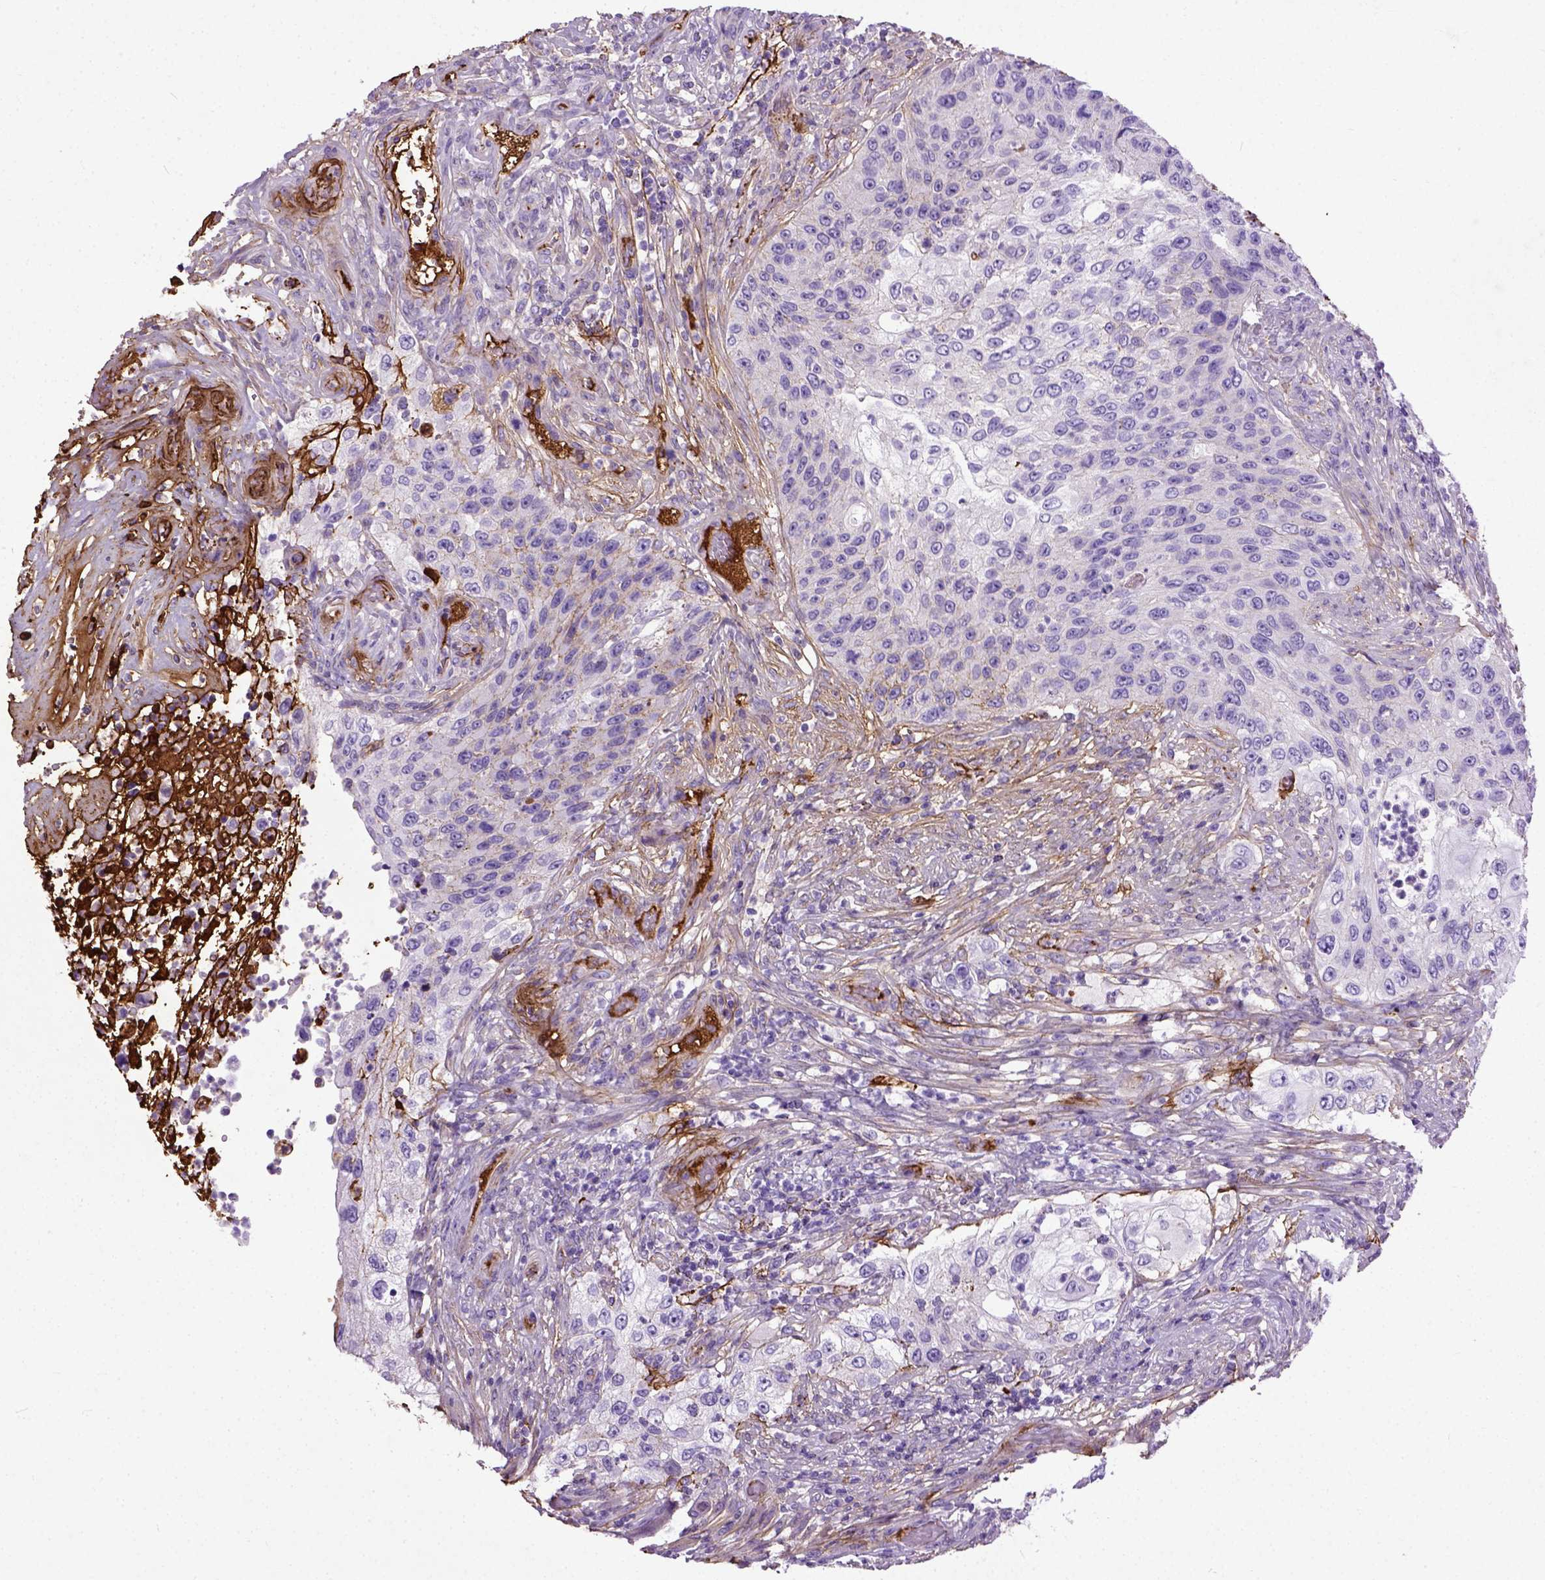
{"staining": {"intensity": "negative", "quantity": "none", "location": "none"}, "tissue": "urothelial cancer", "cell_type": "Tumor cells", "image_type": "cancer", "snomed": [{"axis": "morphology", "description": "Urothelial carcinoma, High grade"}, {"axis": "topography", "description": "Urinary bladder"}], "caption": "The micrograph exhibits no staining of tumor cells in urothelial cancer.", "gene": "ADAMTS8", "patient": {"sex": "female", "age": 60}}